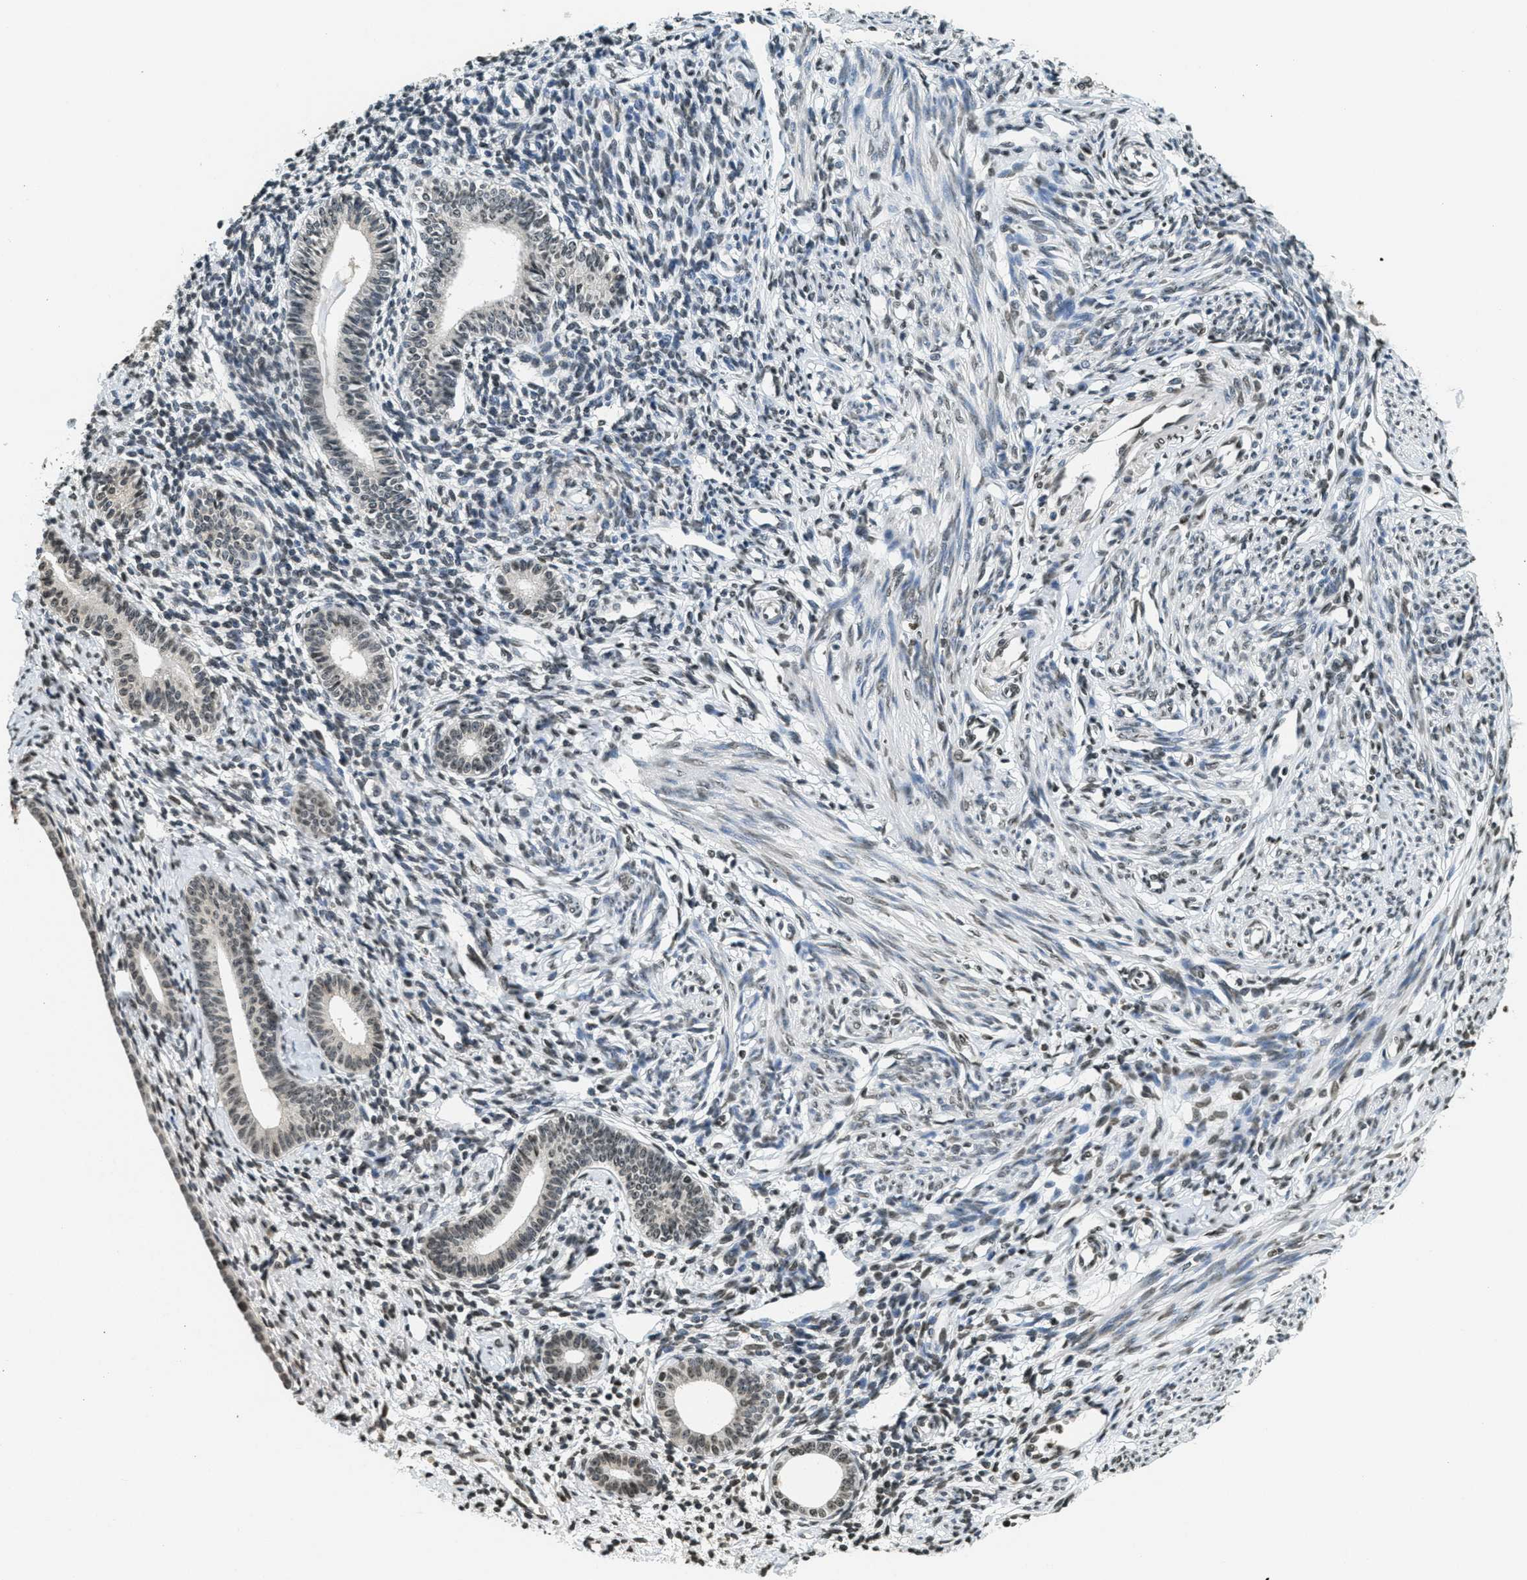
{"staining": {"intensity": "moderate", "quantity": "<25%", "location": "nuclear"}, "tissue": "endometrium", "cell_type": "Cells in endometrial stroma", "image_type": "normal", "snomed": [{"axis": "morphology", "description": "Normal tissue, NOS"}, {"axis": "topography", "description": "Endometrium"}], "caption": "Moderate nuclear protein positivity is present in approximately <25% of cells in endometrial stroma in endometrium. (Brightfield microscopy of DAB IHC at high magnification).", "gene": "LDB2", "patient": {"sex": "female", "age": 71}}